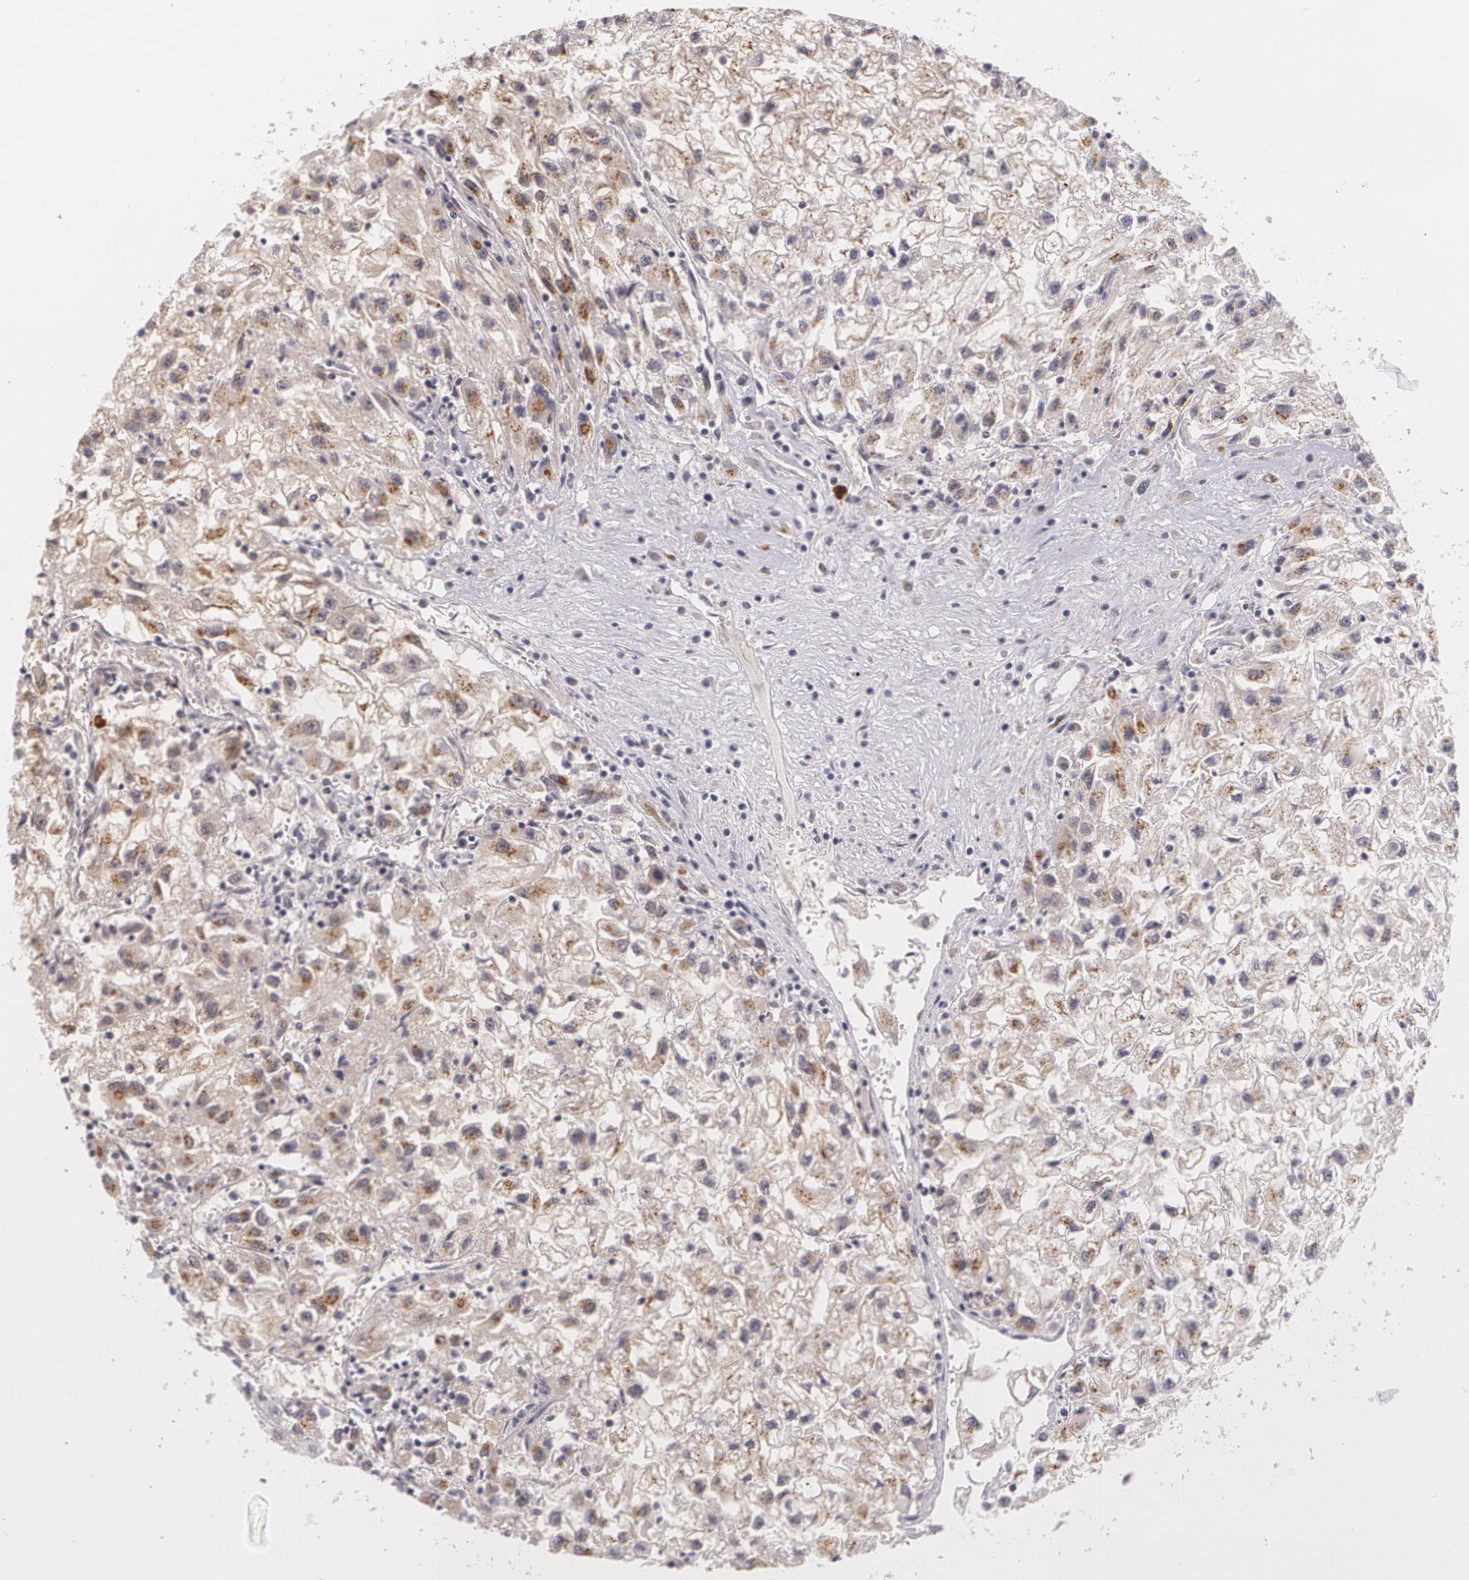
{"staining": {"intensity": "weak", "quantity": "25%-75%", "location": "cytoplasmic/membranous"}, "tissue": "renal cancer", "cell_type": "Tumor cells", "image_type": "cancer", "snomed": [{"axis": "morphology", "description": "Adenocarcinoma, NOS"}, {"axis": "topography", "description": "Kidney"}], "caption": "The immunohistochemical stain labels weak cytoplasmic/membranous staining in tumor cells of adenocarcinoma (renal) tissue.", "gene": "ALX1", "patient": {"sex": "male", "age": 59}}